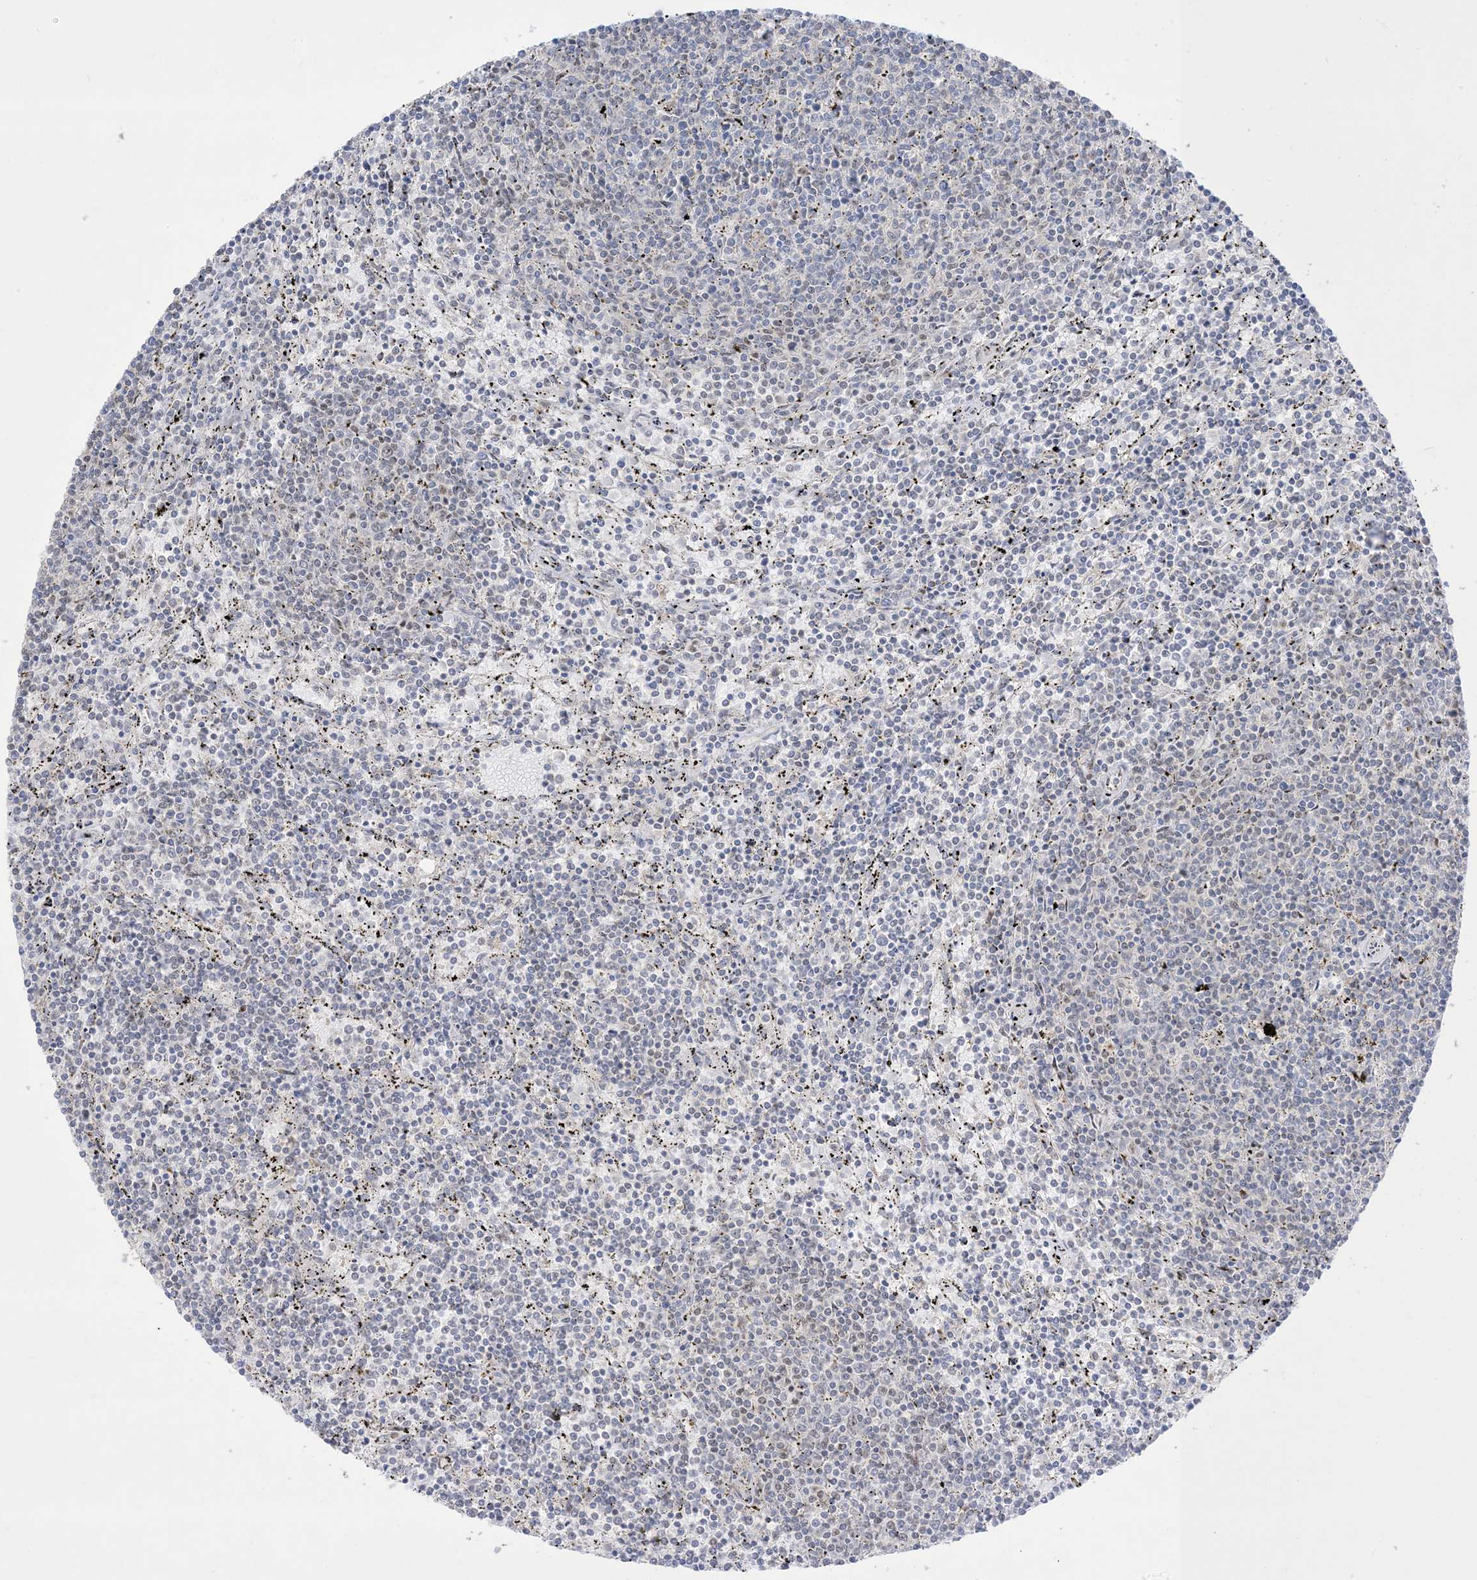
{"staining": {"intensity": "negative", "quantity": "none", "location": "none"}, "tissue": "lymphoma", "cell_type": "Tumor cells", "image_type": "cancer", "snomed": [{"axis": "morphology", "description": "Malignant lymphoma, non-Hodgkin's type, Low grade"}, {"axis": "topography", "description": "Spleen"}], "caption": "An immunohistochemistry image of lymphoma is shown. There is no staining in tumor cells of lymphoma.", "gene": "BHLHE40", "patient": {"sex": "female", "age": 50}}